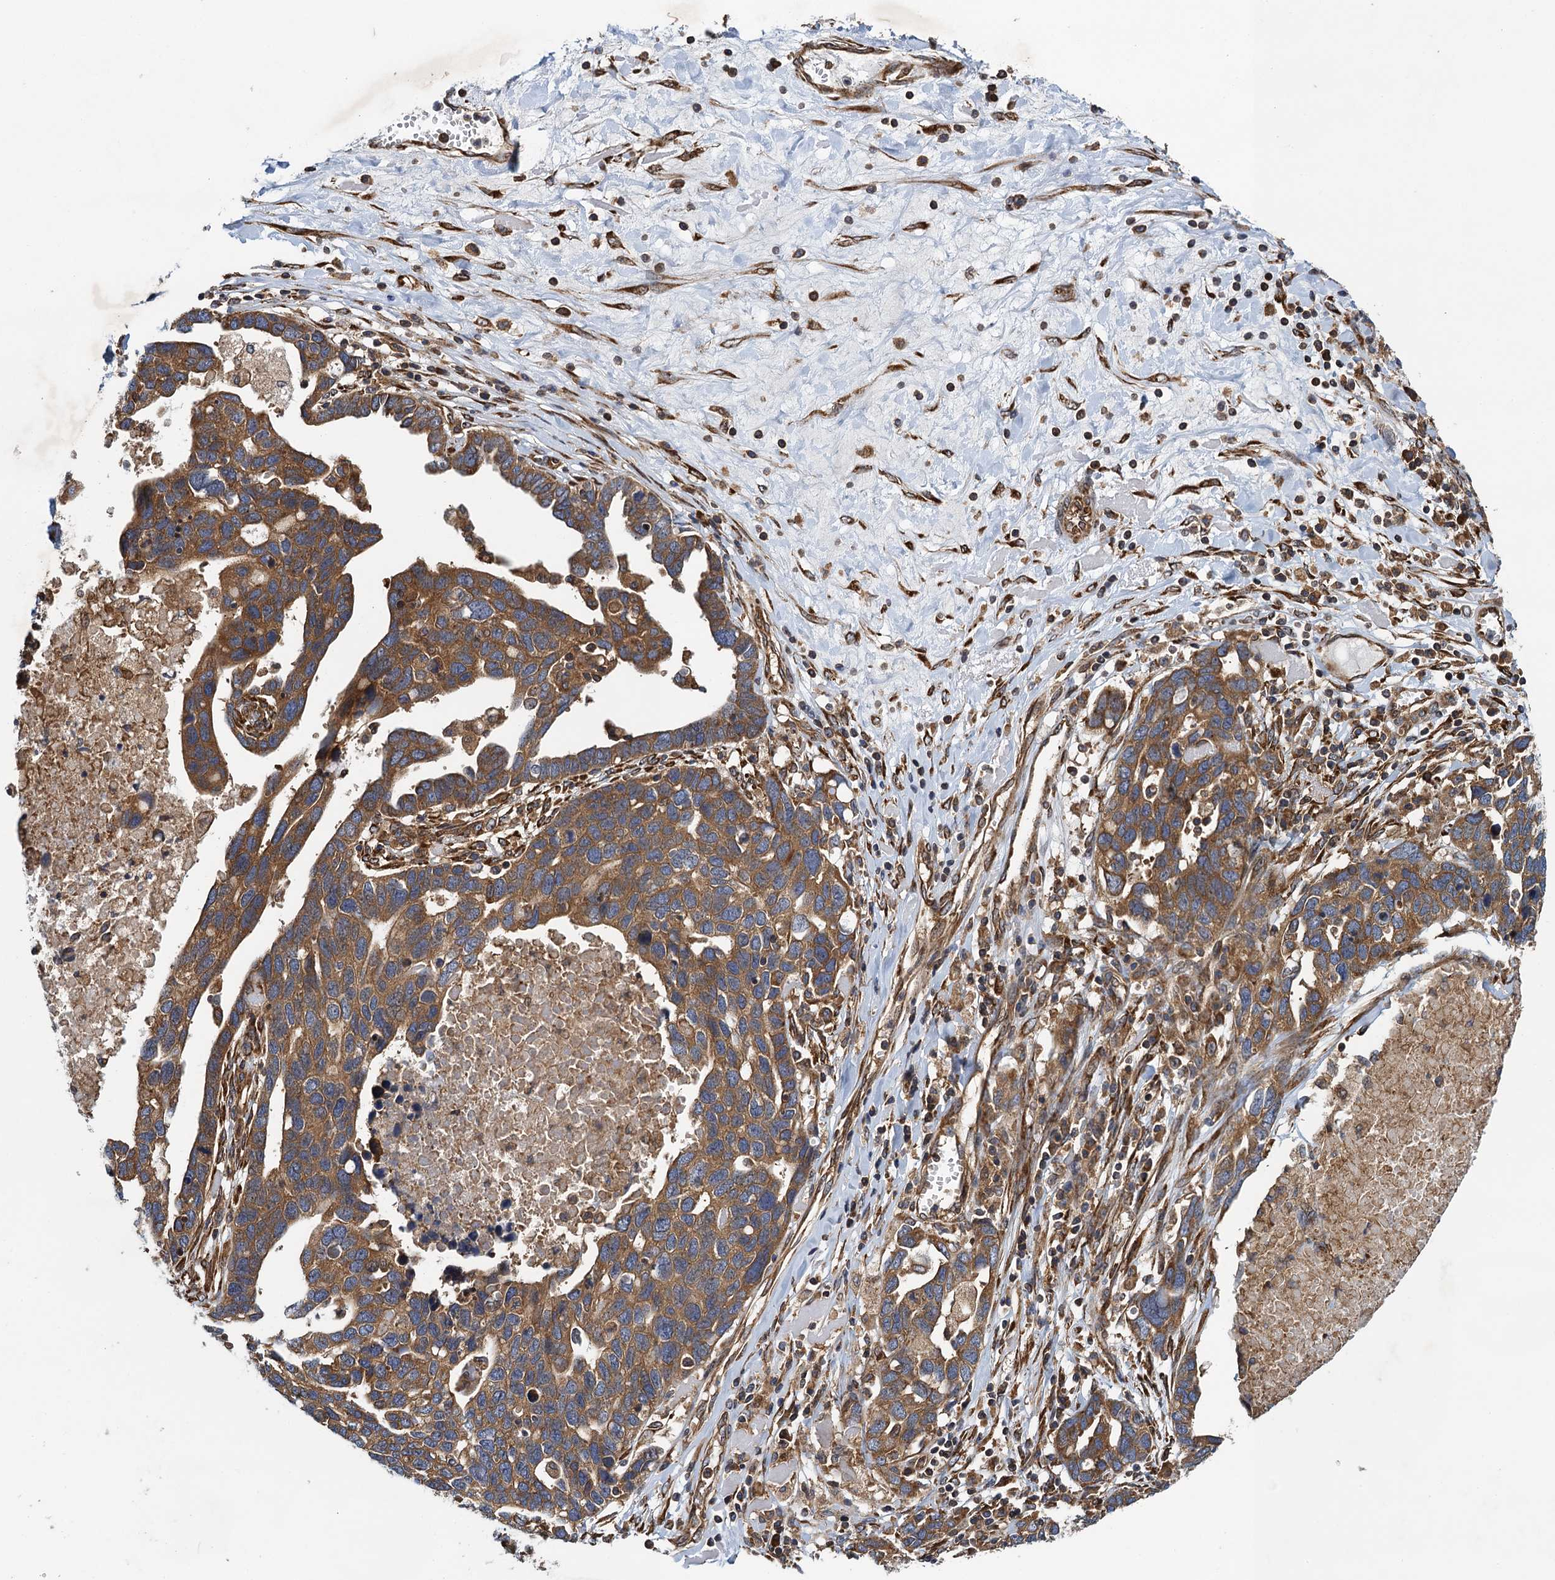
{"staining": {"intensity": "moderate", "quantity": ">75%", "location": "cytoplasmic/membranous"}, "tissue": "ovarian cancer", "cell_type": "Tumor cells", "image_type": "cancer", "snomed": [{"axis": "morphology", "description": "Cystadenocarcinoma, serous, NOS"}, {"axis": "topography", "description": "Ovary"}], "caption": "Immunohistochemical staining of human ovarian cancer (serous cystadenocarcinoma) exhibits medium levels of moderate cytoplasmic/membranous protein positivity in approximately >75% of tumor cells. (brown staining indicates protein expression, while blue staining denotes nuclei).", "gene": "MDM1", "patient": {"sex": "female", "age": 54}}